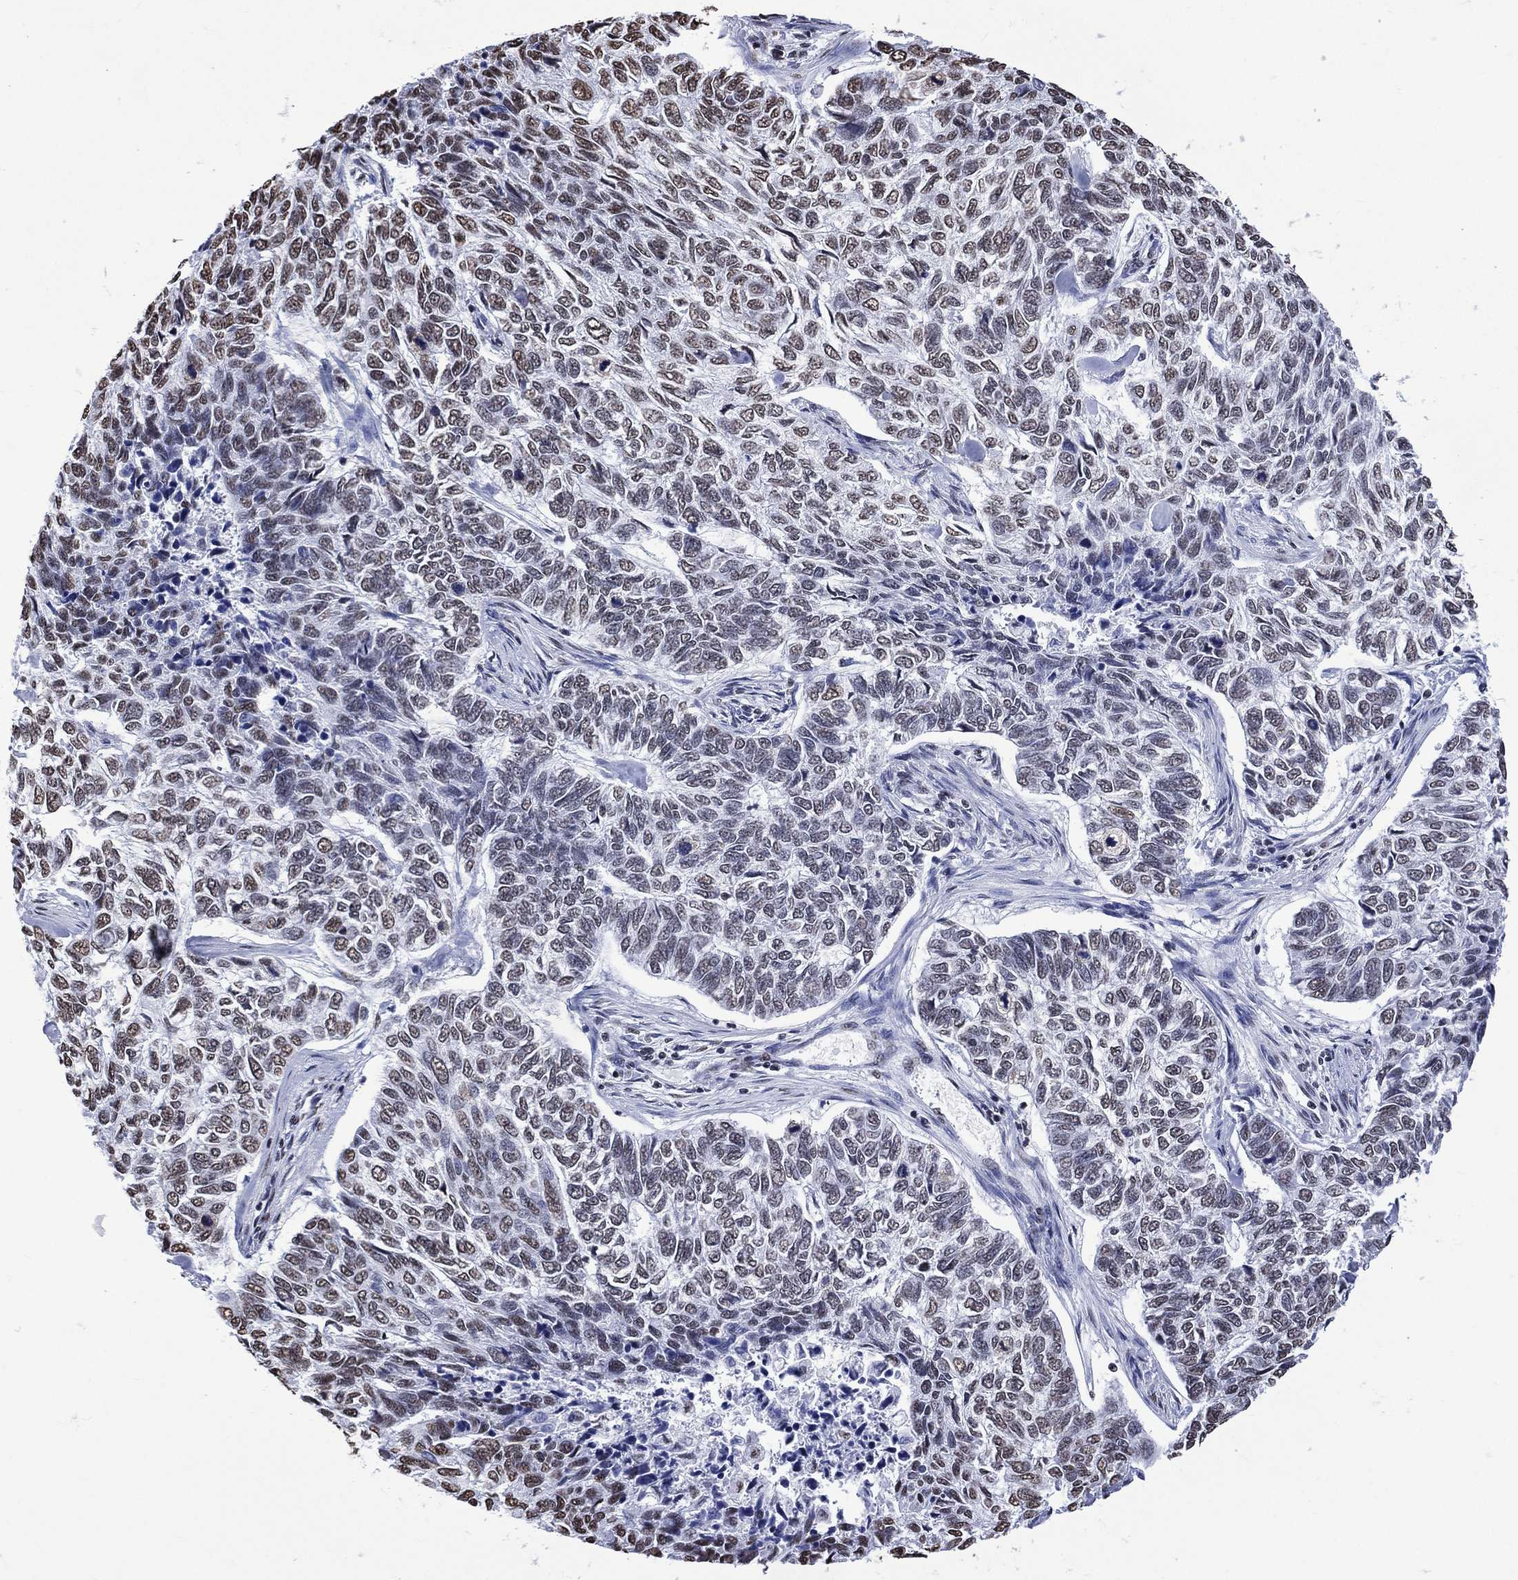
{"staining": {"intensity": "moderate", "quantity": "<25%", "location": "nuclear"}, "tissue": "skin cancer", "cell_type": "Tumor cells", "image_type": "cancer", "snomed": [{"axis": "morphology", "description": "Basal cell carcinoma"}, {"axis": "topography", "description": "Skin"}], "caption": "Moderate nuclear positivity for a protein is appreciated in about <25% of tumor cells of skin cancer using immunohistochemistry.", "gene": "RETREG2", "patient": {"sex": "female", "age": 65}}